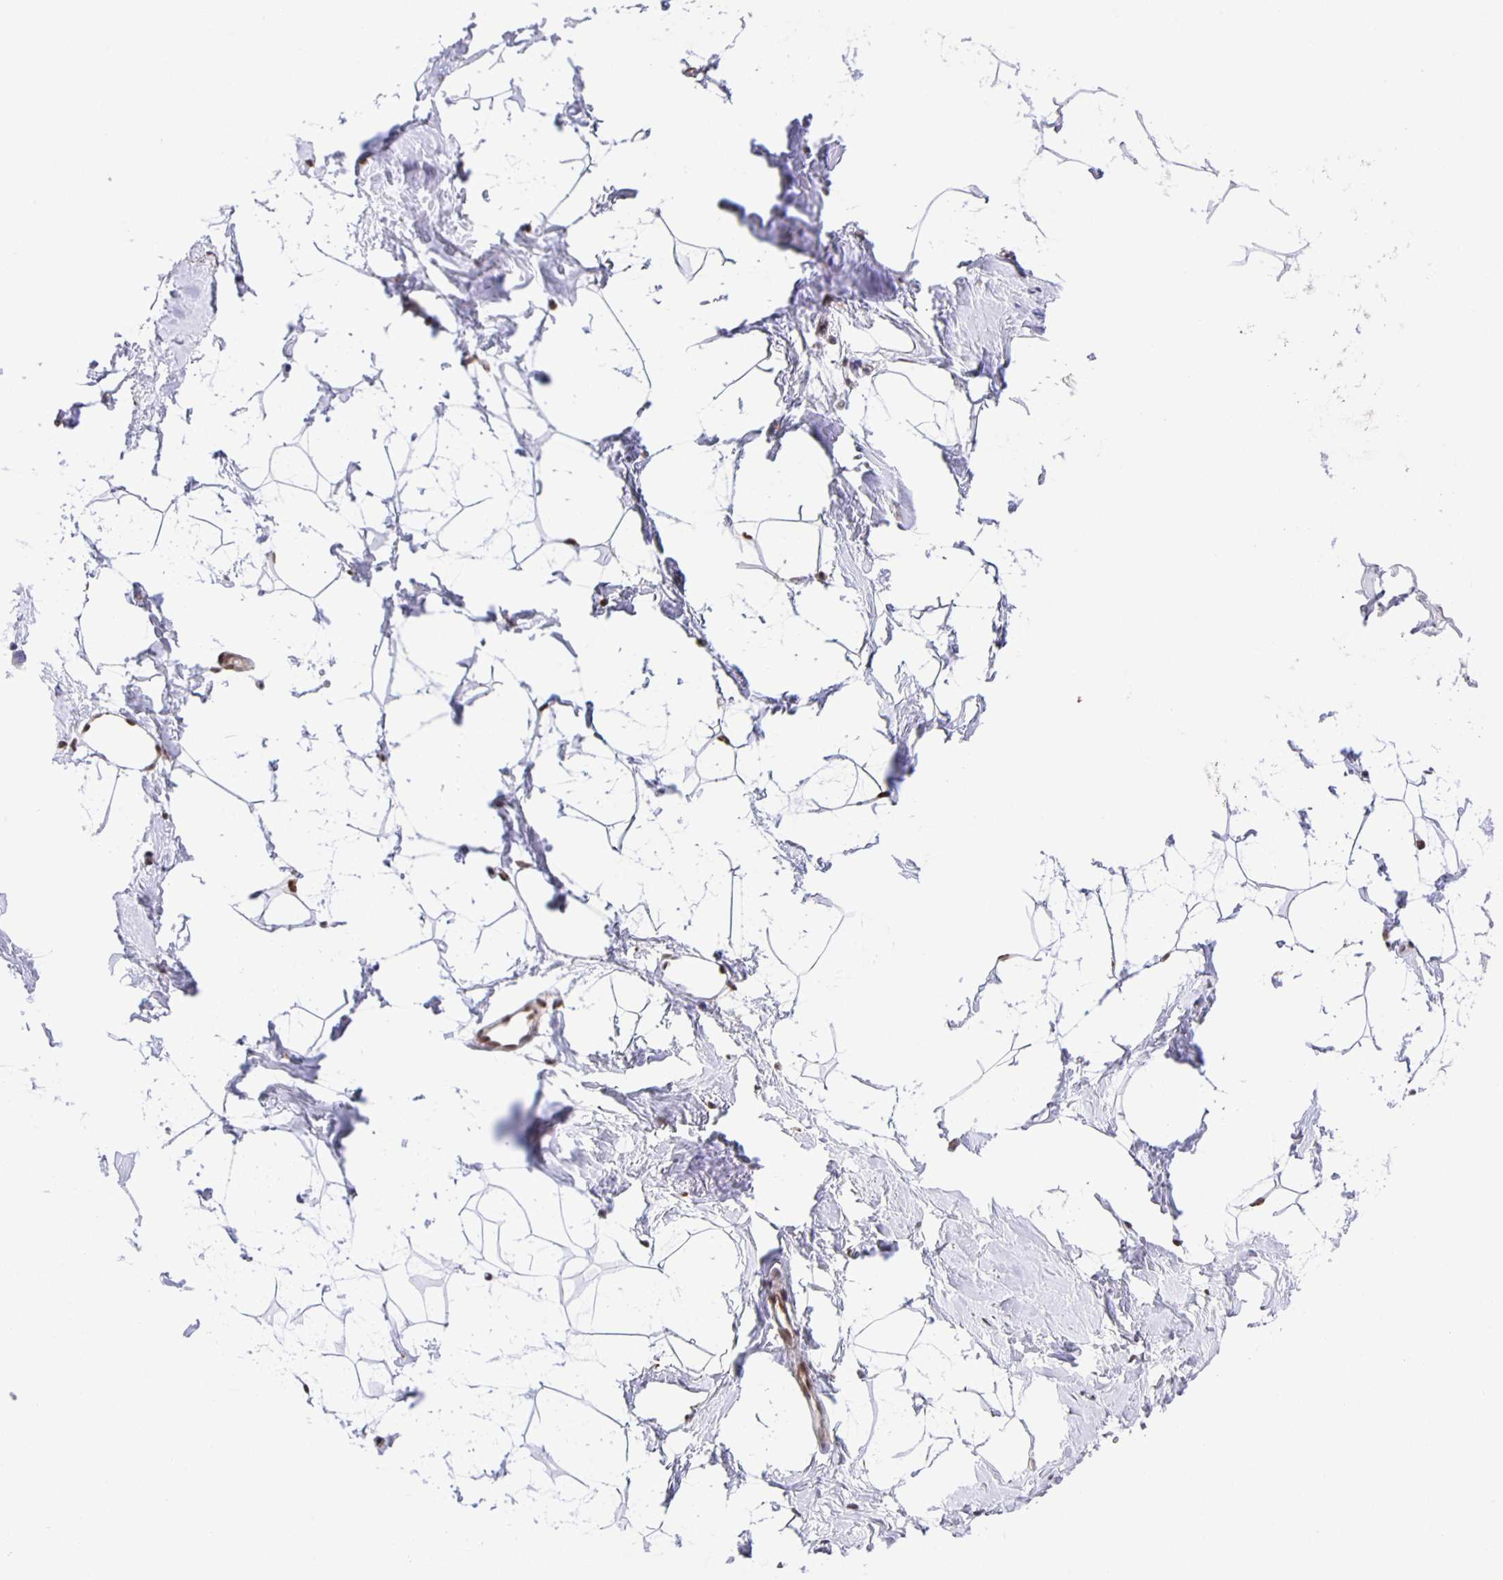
{"staining": {"intensity": "negative", "quantity": "none", "location": "none"}, "tissue": "breast", "cell_type": "Adipocytes", "image_type": "normal", "snomed": [{"axis": "morphology", "description": "Normal tissue, NOS"}, {"axis": "topography", "description": "Breast"}], "caption": "Micrograph shows no protein positivity in adipocytes of normal breast.", "gene": "ZRANB2", "patient": {"sex": "female", "age": 32}}